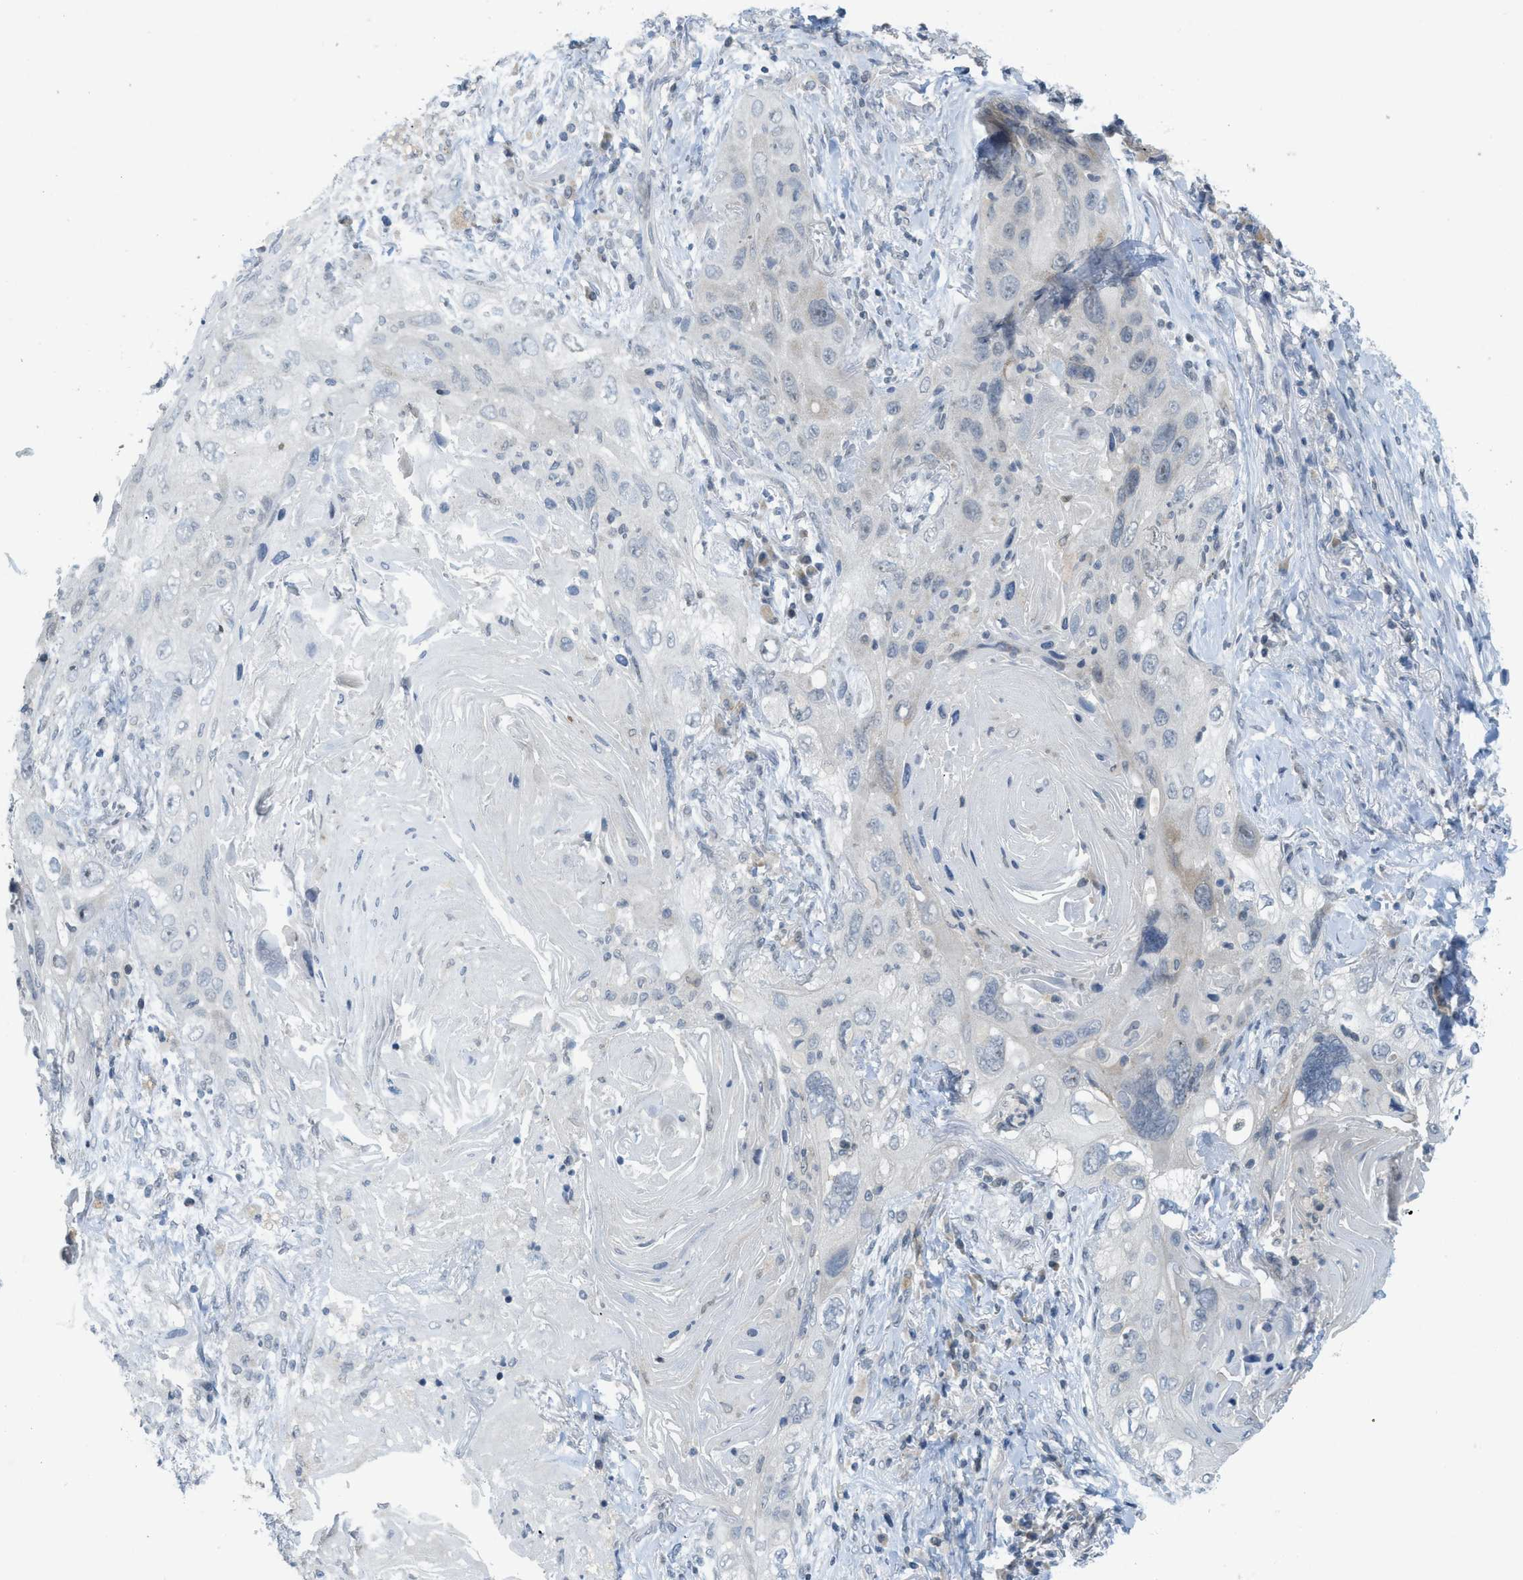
{"staining": {"intensity": "negative", "quantity": "none", "location": "none"}, "tissue": "lung cancer", "cell_type": "Tumor cells", "image_type": "cancer", "snomed": [{"axis": "morphology", "description": "Squamous cell carcinoma, NOS"}, {"axis": "topography", "description": "Lung"}], "caption": "Immunohistochemistry image of human lung cancer stained for a protein (brown), which shows no expression in tumor cells. (DAB immunohistochemistry (IHC) with hematoxylin counter stain).", "gene": "TXNDC2", "patient": {"sex": "female", "age": 67}}